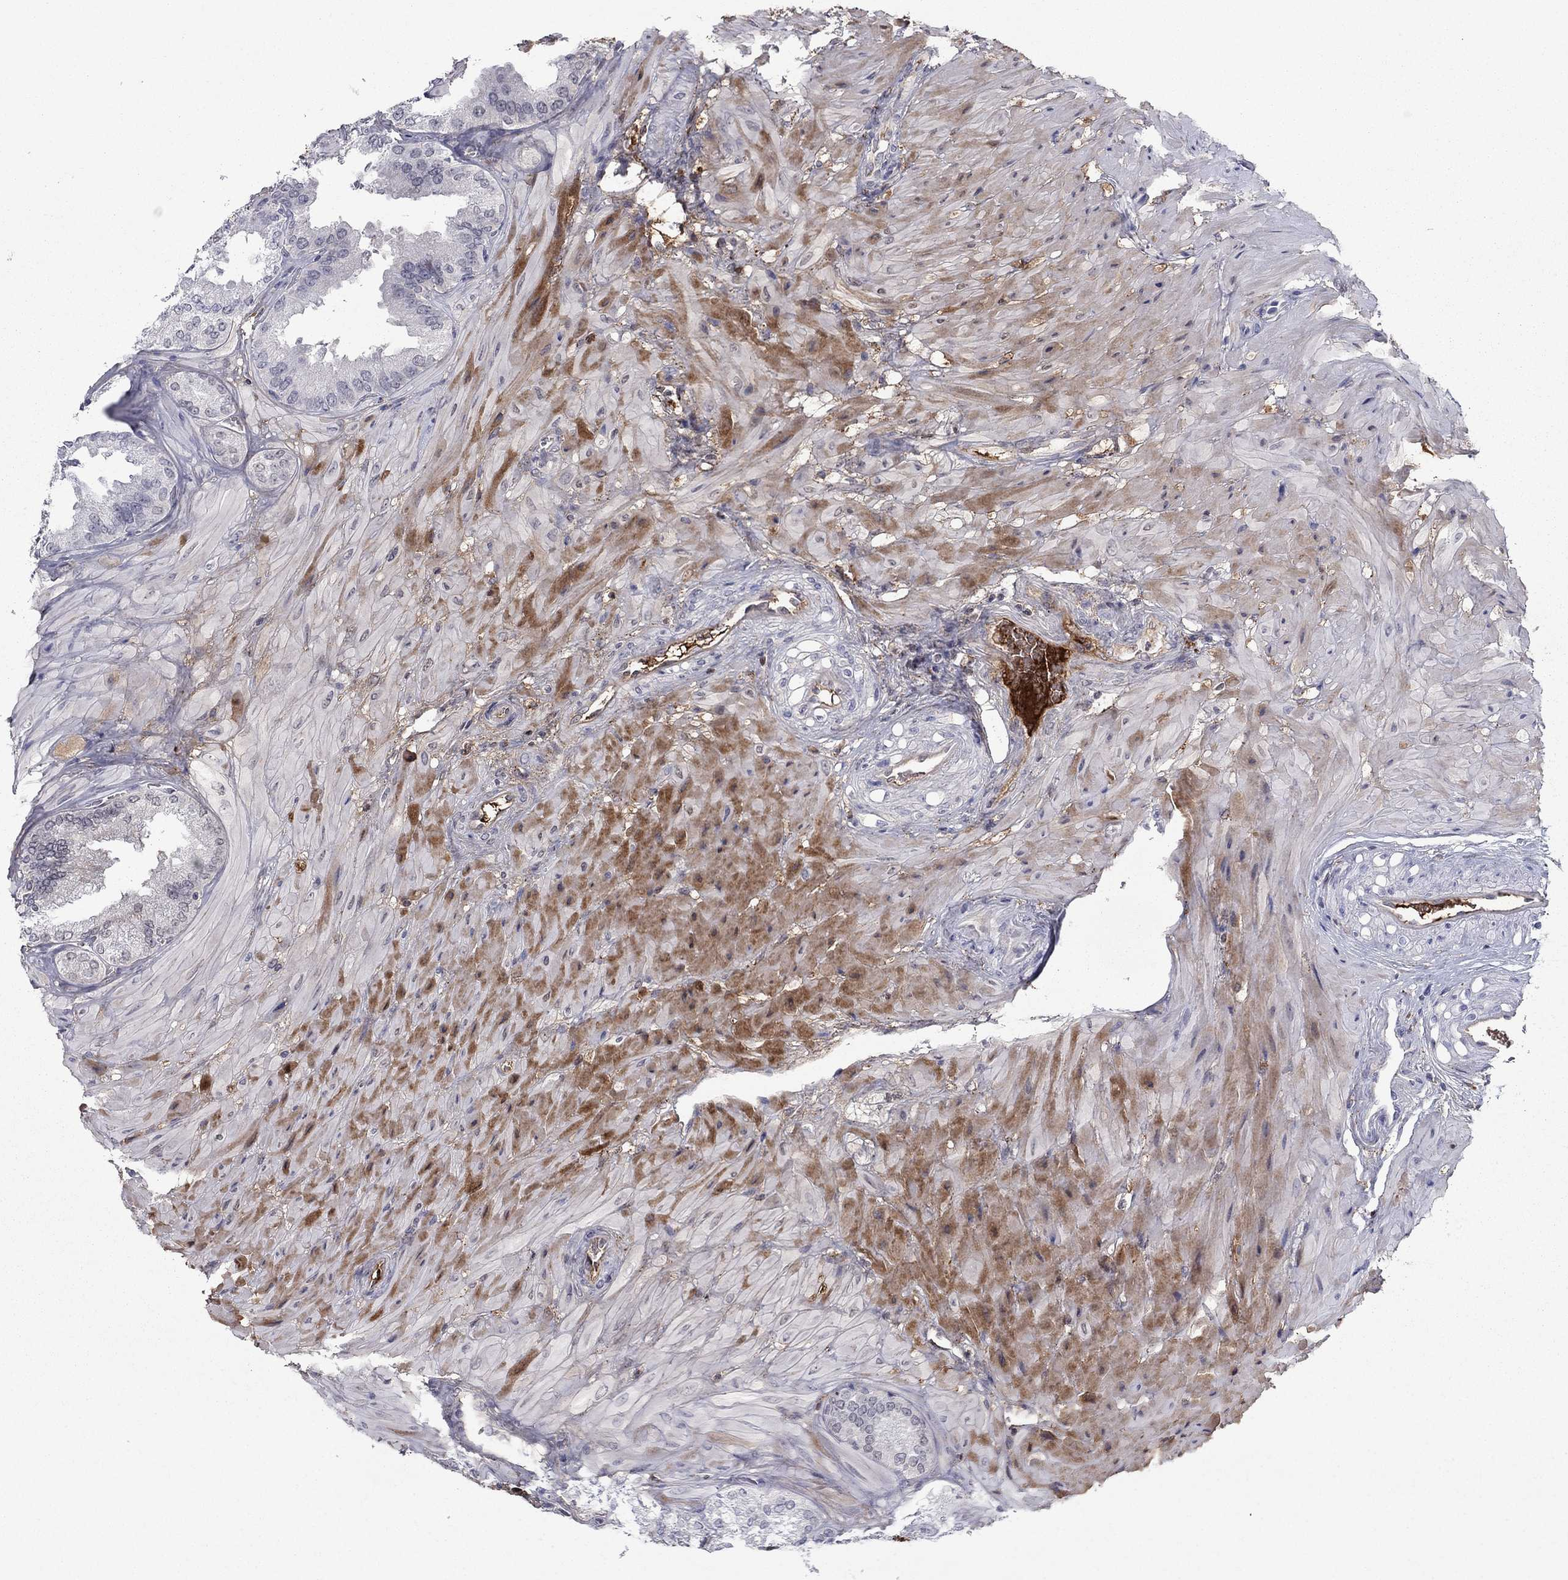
{"staining": {"intensity": "strong", "quantity": "25%-75%", "location": "cytoplasmic/membranous"}, "tissue": "seminal vesicle", "cell_type": "Glandular cells", "image_type": "normal", "snomed": [{"axis": "morphology", "description": "Normal tissue, NOS"}, {"axis": "topography", "description": "Seminal veicle"}], "caption": "Seminal vesicle stained with DAB immunohistochemistry reveals high levels of strong cytoplasmic/membranous staining in about 25%-75% of glandular cells.", "gene": "HPX", "patient": {"sex": "male", "age": 37}}